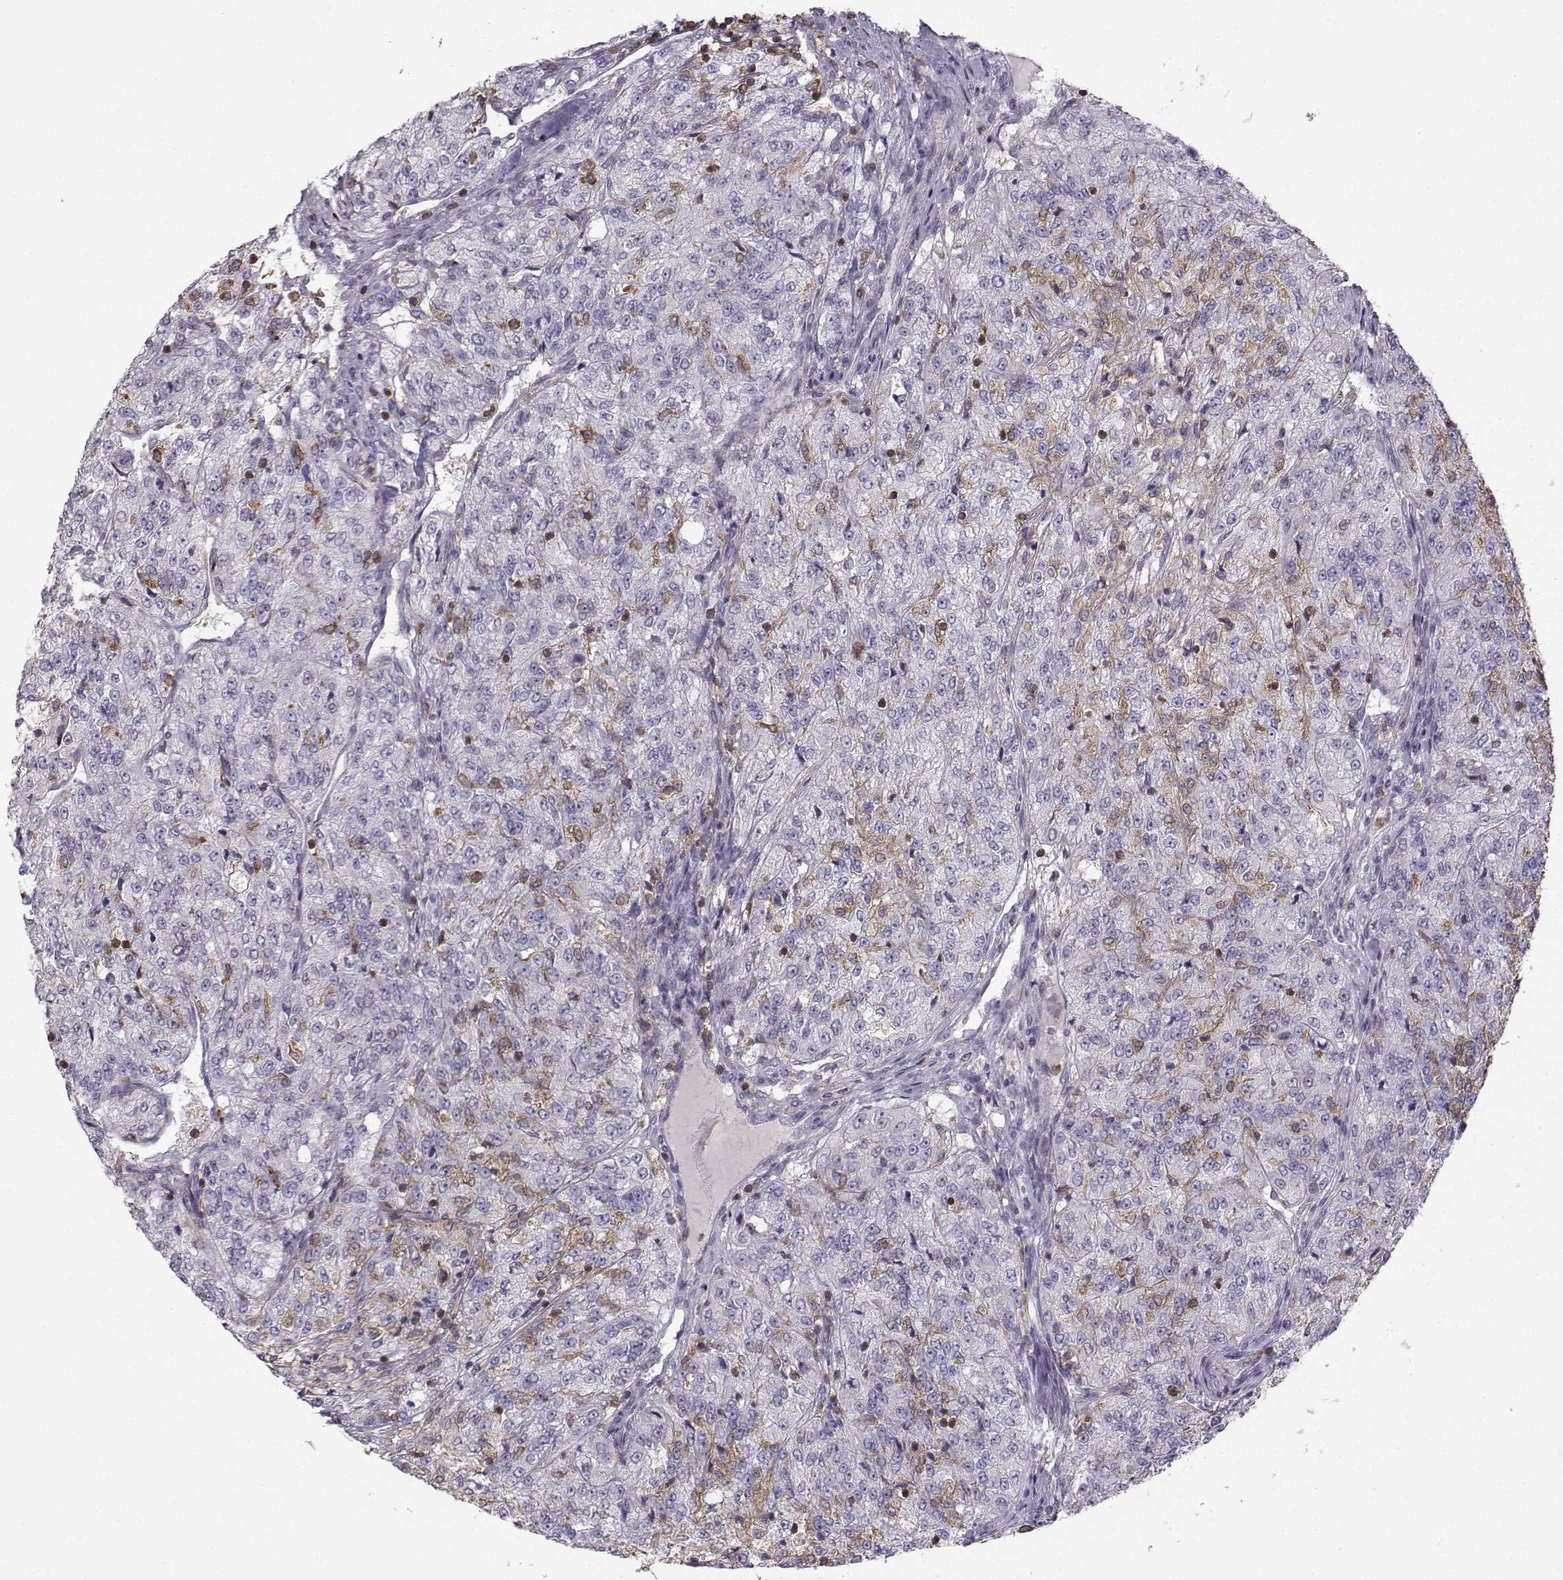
{"staining": {"intensity": "negative", "quantity": "none", "location": "none"}, "tissue": "renal cancer", "cell_type": "Tumor cells", "image_type": "cancer", "snomed": [{"axis": "morphology", "description": "Adenocarcinoma, NOS"}, {"axis": "topography", "description": "Kidney"}], "caption": "DAB (3,3'-diaminobenzidine) immunohistochemical staining of human renal adenocarcinoma reveals no significant staining in tumor cells.", "gene": "ZBTB32", "patient": {"sex": "female", "age": 63}}